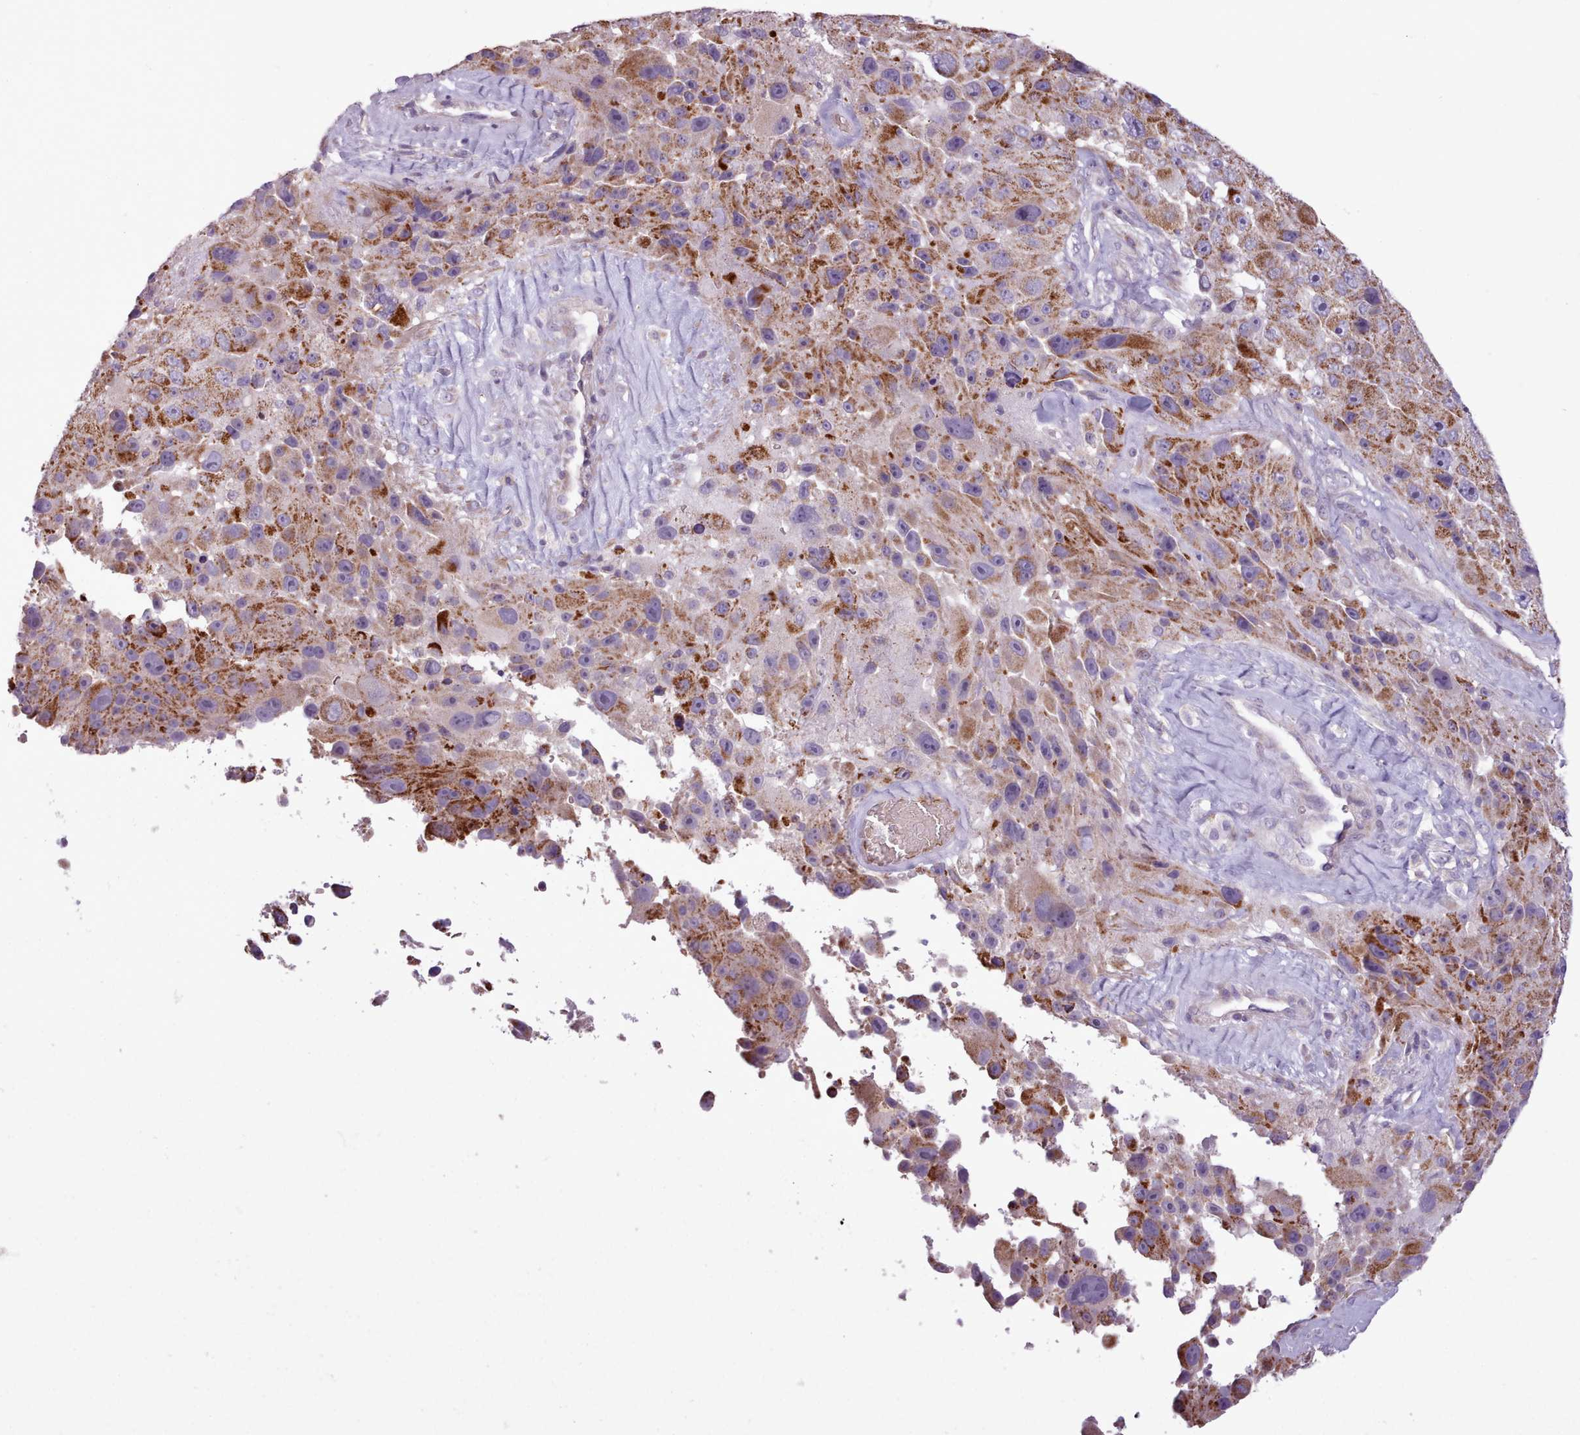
{"staining": {"intensity": "moderate", "quantity": ">75%", "location": "cytoplasmic/membranous"}, "tissue": "melanoma", "cell_type": "Tumor cells", "image_type": "cancer", "snomed": [{"axis": "morphology", "description": "Malignant melanoma, Metastatic site"}, {"axis": "topography", "description": "Lymph node"}], "caption": "An immunohistochemistry (IHC) micrograph of tumor tissue is shown. Protein staining in brown labels moderate cytoplasmic/membranous positivity in malignant melanoma (metastatic site) within tumor cells.", "gene": "AVL9", "patient": {"sex": "male", "age": 62}}